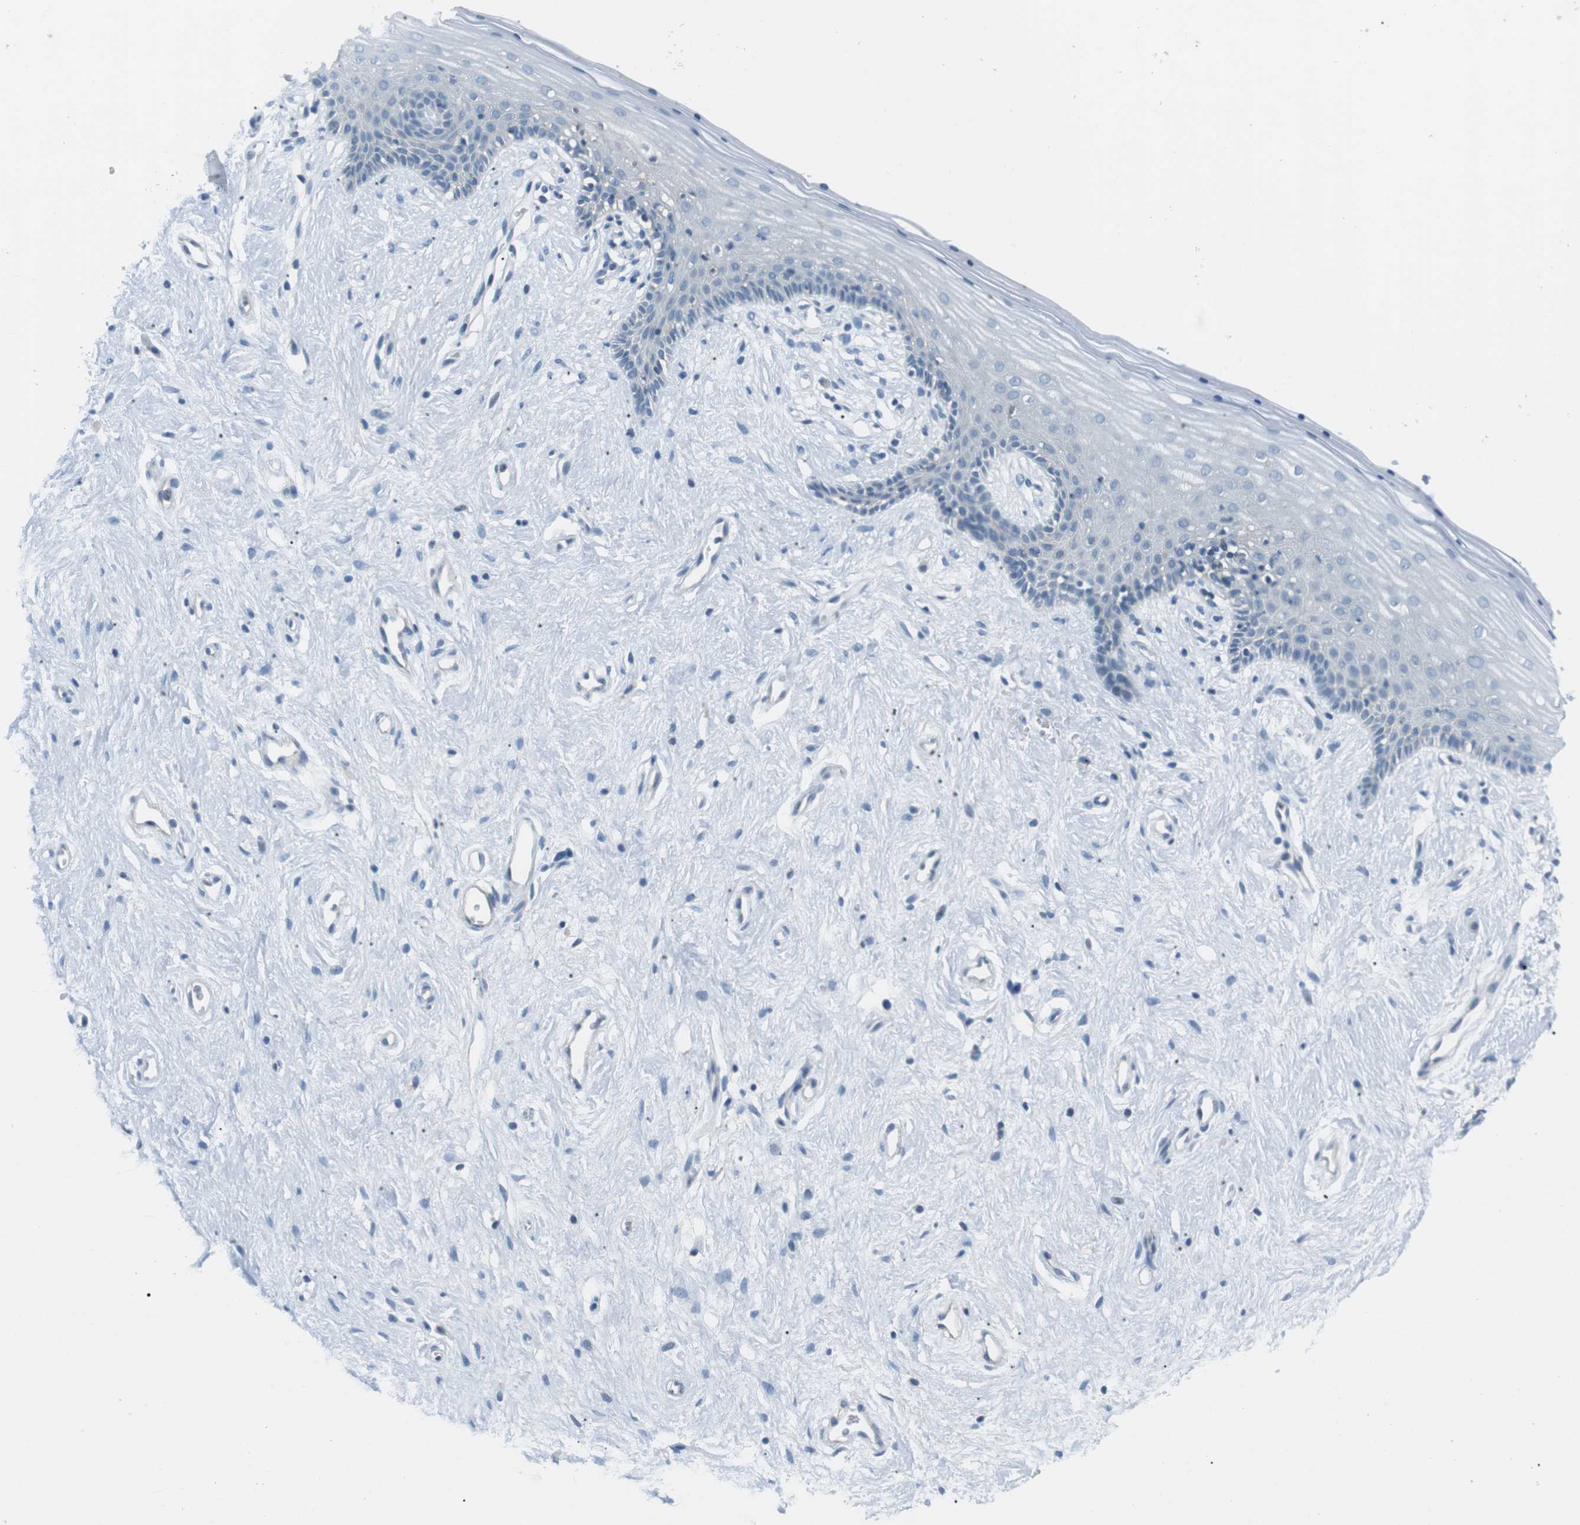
{"staining": {"intensity": "negative", "quantity": "none", "location": "none"}, "tissue": "vagina", "cell_type": "Squamous epithelial cells", "image_type": "normal", "snomed": [{"axis": "morphology", "description": "Normal tissue, NOS"}, {"axis": "topography", "description": "Vagina"}], "caption": "This is an immunohistochemistry (IHC) photomicrograph of unremarkable human vagina. There is no staining in squamous epithelial cells.", "gene": "ARVCF", "patient": {"sex": "female", "age": 44}}